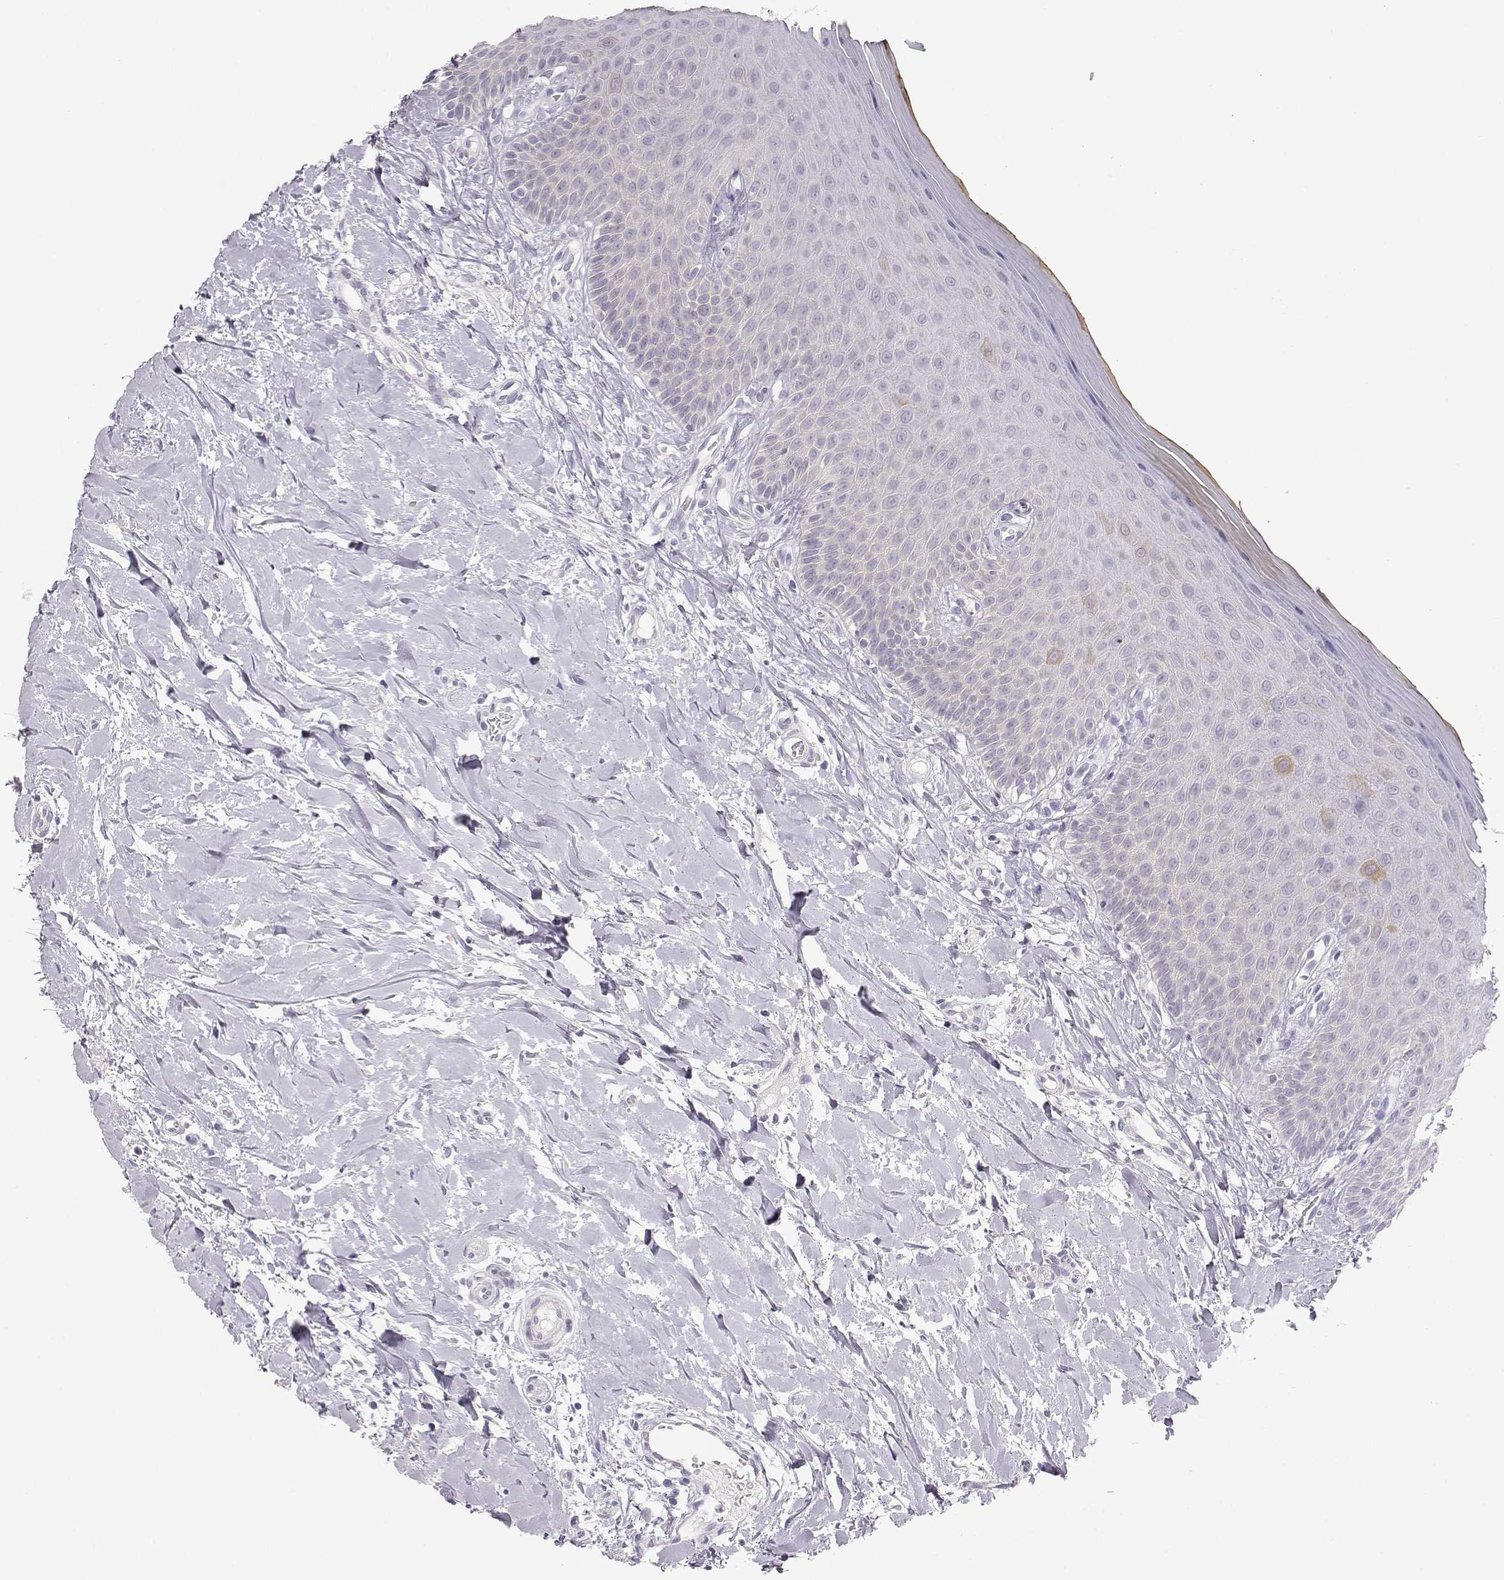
{"staining": {"intensity": "weak", "quantity": "25%-75%", "location": "cytoplasmic/membranous"}, "tissue": "oral mucosa", "cell_type": "Squamous epithelial cells", "image_type": "normal", "snomed": [{"axis": "morphology", "description": "Normal tissue, NOS"}, {"axis": "topography", "description": "Oral tissue"}], "caption": "The photomicrograph reveals staining of unremarkable oral mucosa, revealing weak cytoplasmic/membranous protein expression (brown color) within squamous epithelial cells. (DAB (3,3'-diaminobenzidine) IHC, brown staining for protein, blue staining for nuclei).", "gene": "NUTM1", "patient": {"sex": "female", "age": 43}}